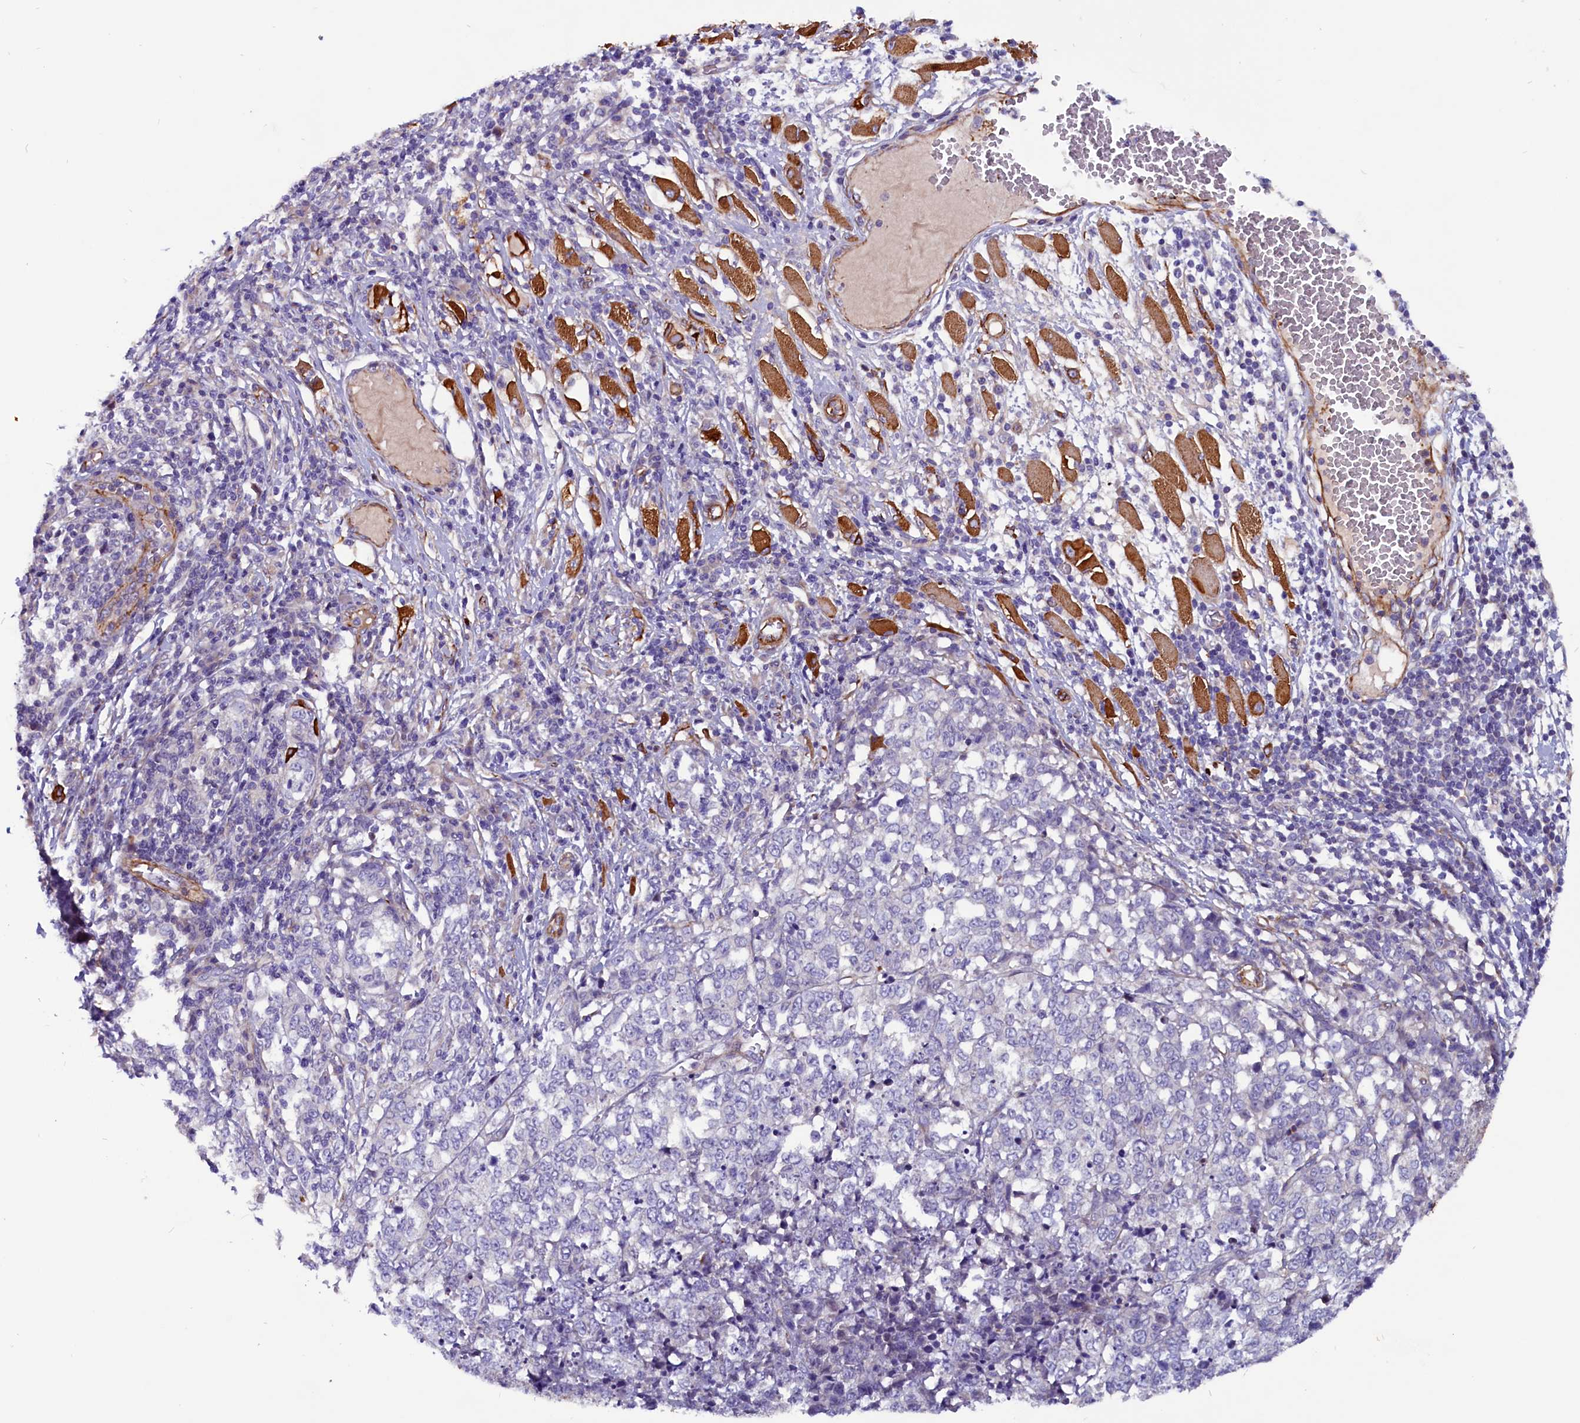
{"staining": {"intensity": "negative", "quantity": "none", "location": "none"}, "tissue": "melanoma", "cell_type": "Tumor cells", "image_type": "cancer", "snomed": [{"axis": "morphology", "description": "Malignant melanoma, NOS"}, {"axis": "topography", "description": "Skin"}], "caption": "IHC photomicrograph of neoplastic tissue: malignant melanoma stained with DAB exhibits no significant protein expression in tumor cells.", "gene": "ZNF749", "patient": {"sex": "female", "age": 72}}